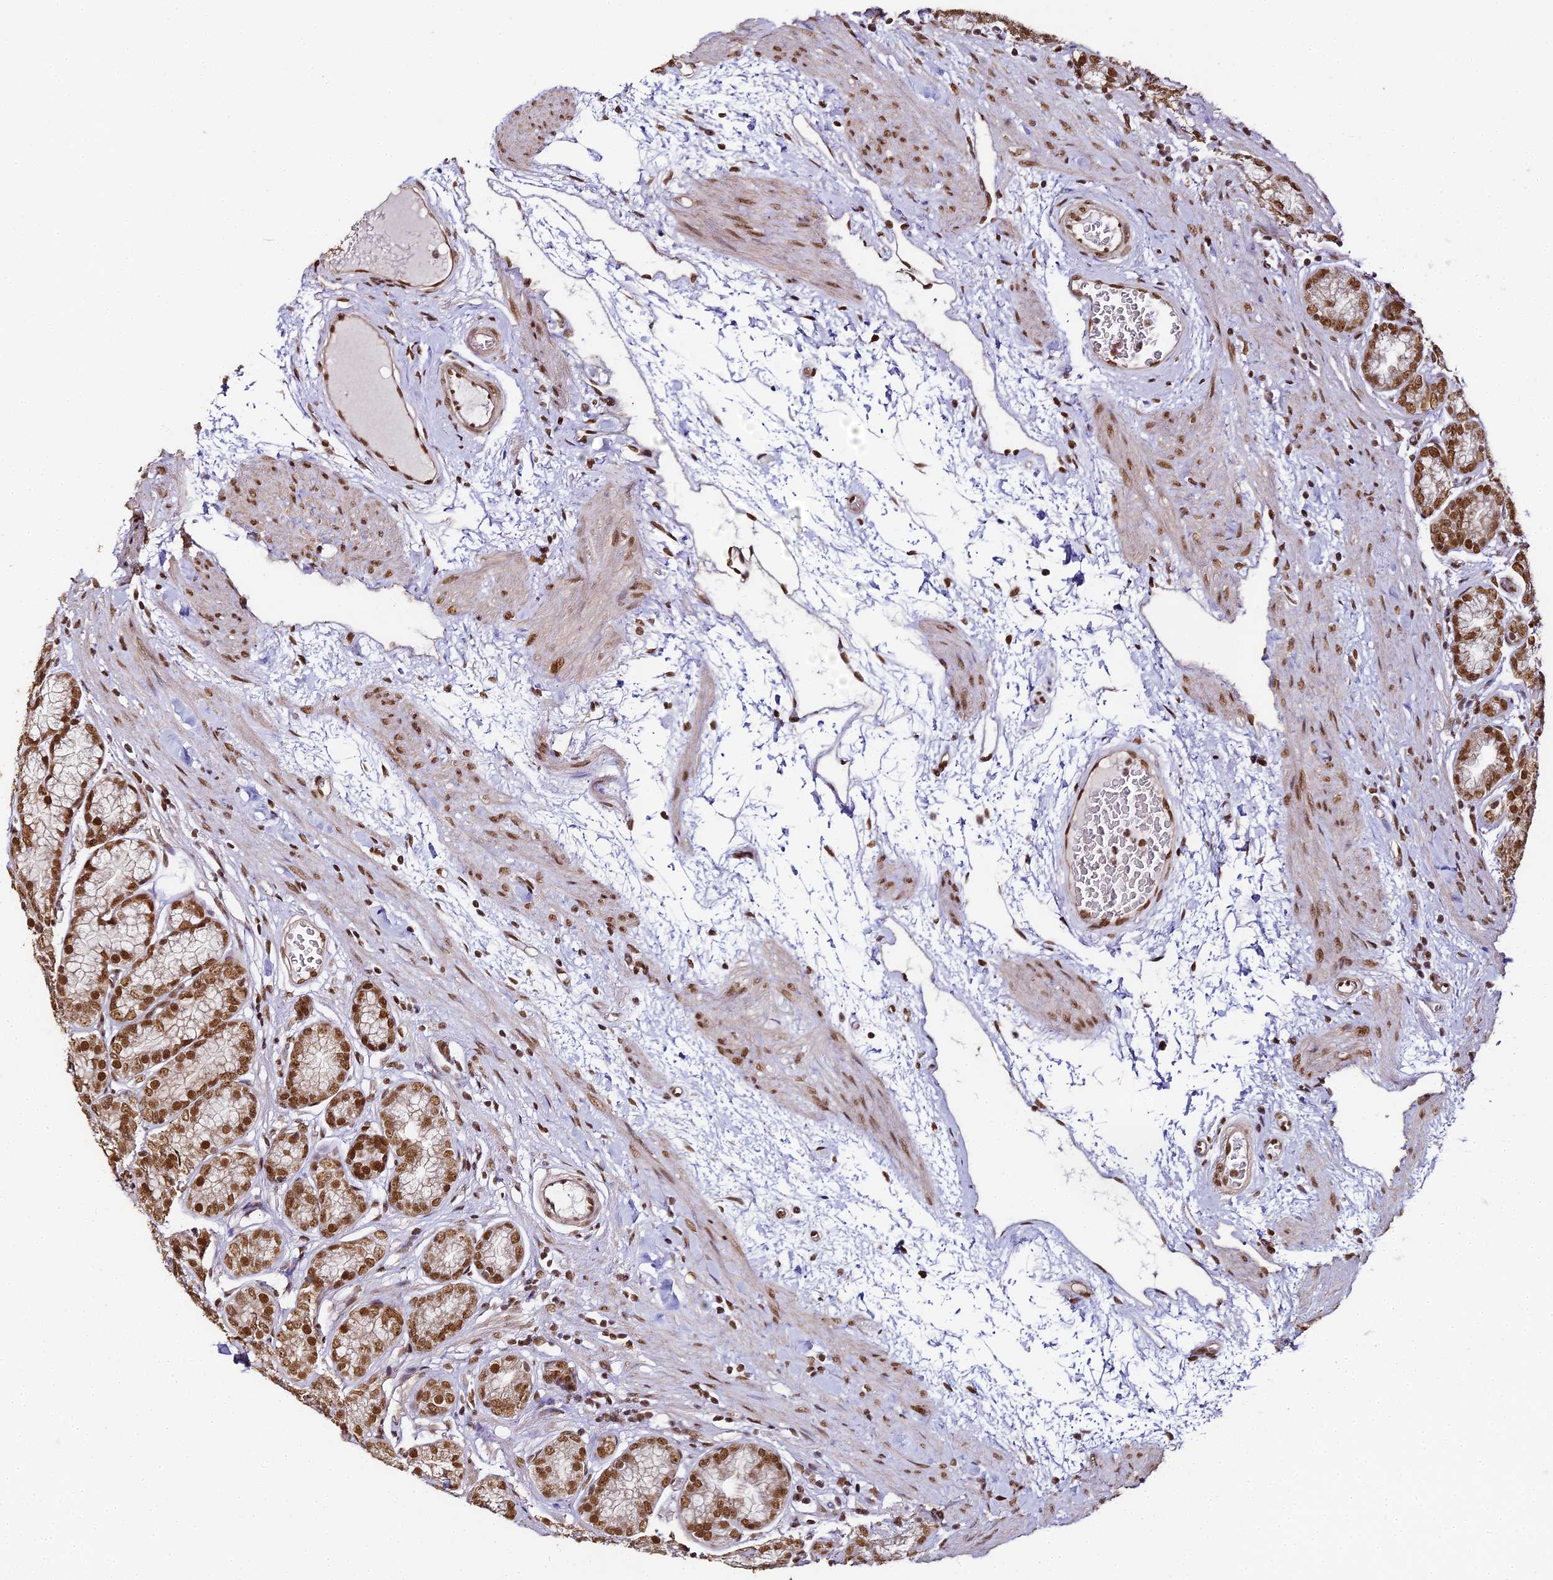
{"staining": {"intensity": "strong", "quantity": ">75%", "location": "cytoplasmic/membranous,nuclear"}, "tissue": "stomach", "cell_type": "Glandular cells", "image_type": "normal", "snomed": [{"axis": "morphology", "description": "Normal tissue, NOS"}, {"axis": "morphology", "description": "Adenocarcinoma, NOS"}, {"axis": "morphology", "description": "Adenocarcinoma, High grade"}, {"axis": "topography", "description": "Stomach, upper"}, {"axis": "topography", "description": "Stomach"}], "caption": "This histopathology image reveals immunohistochemistry (IHC) staining of normal human stomach, with high strong cytoplasmic/membranous,nuclear positivity in approximately >75% of glandular cells.", "gene": "HNRNPA1", "patient": {"sex": "female", "age": 65}}